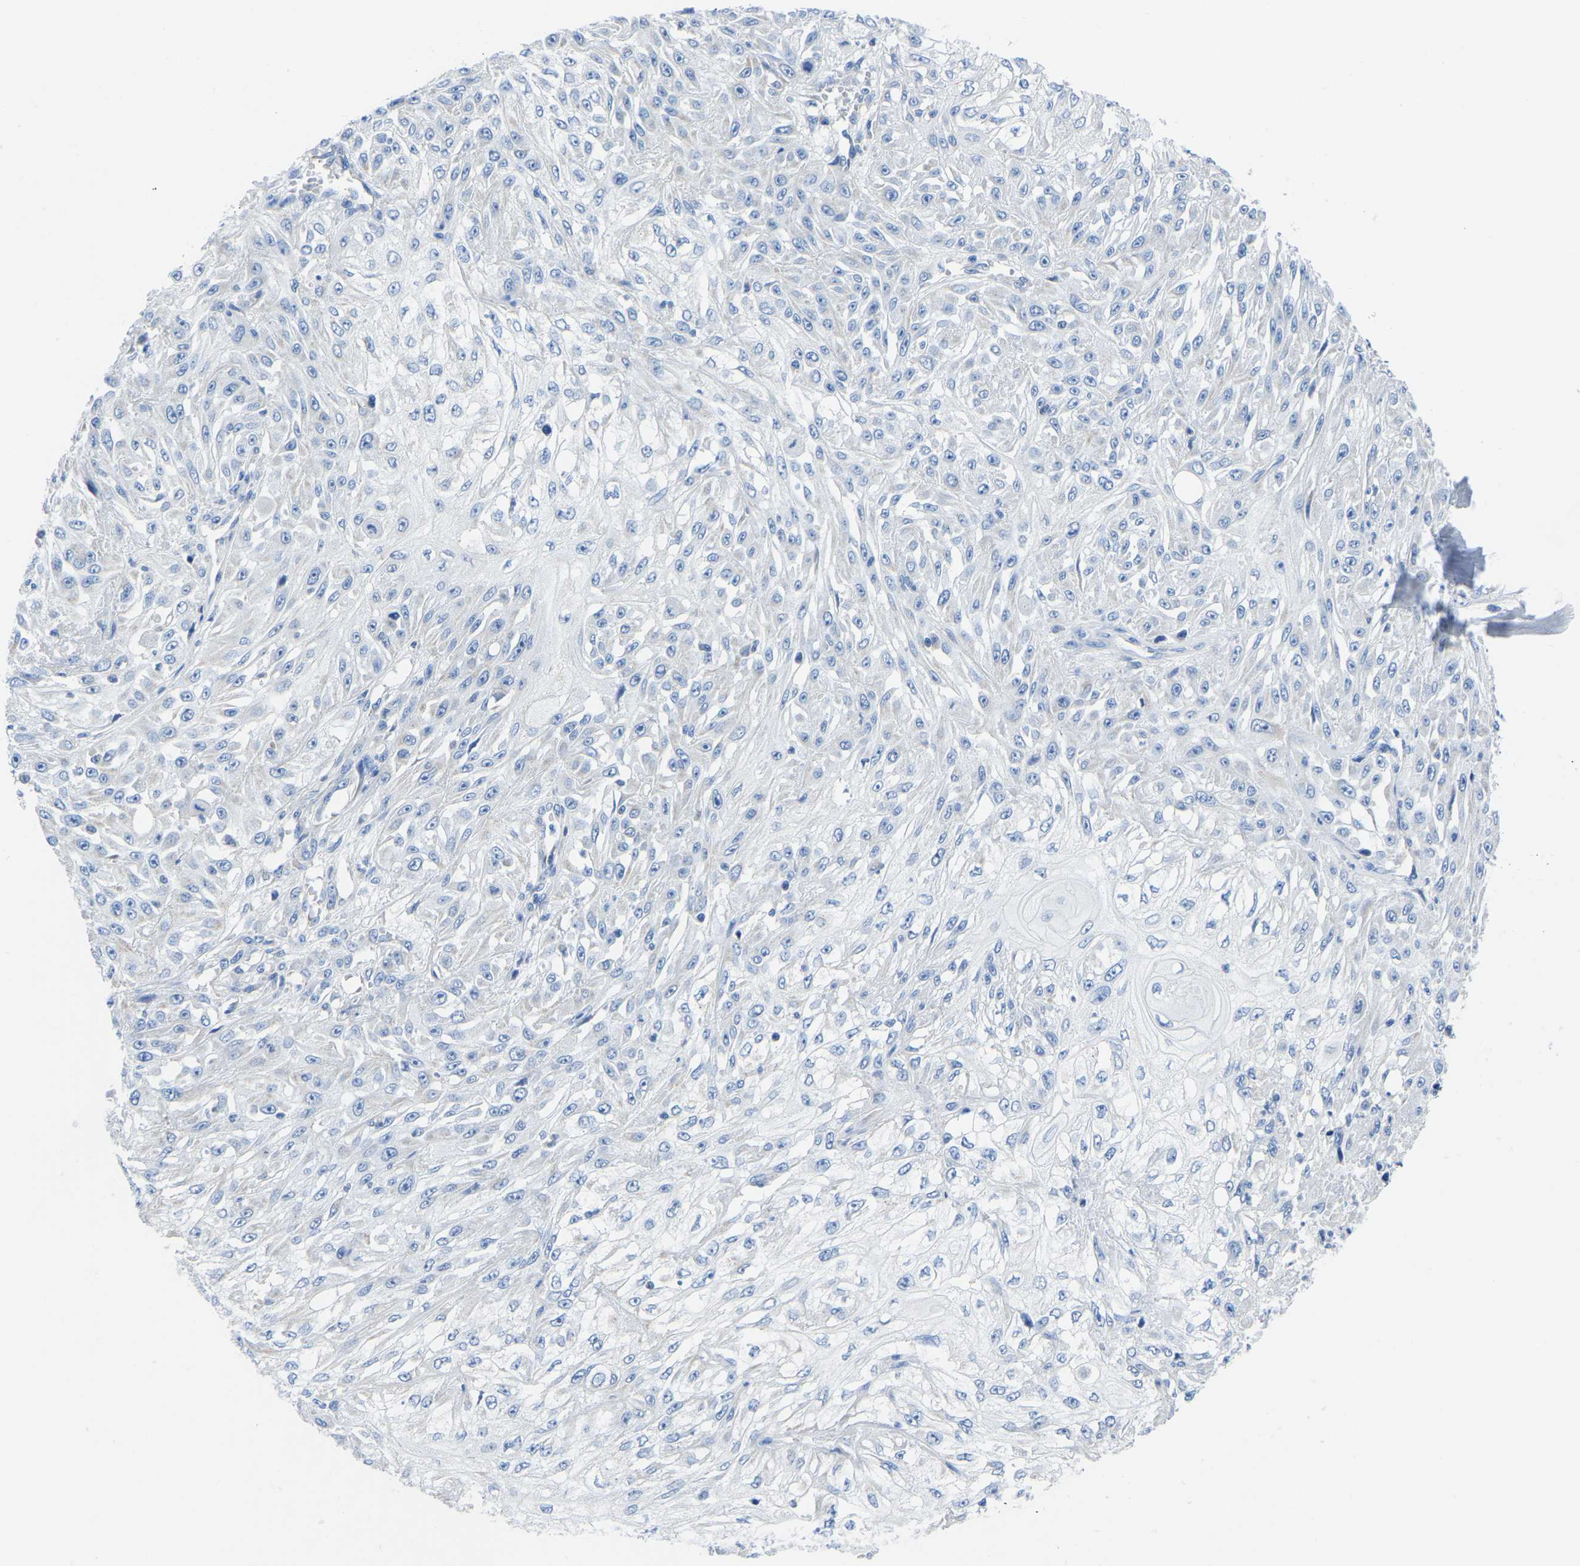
{"staining": {"intensity": "negative", "quantity": "none", "location": "none"}, "tissue": "skin cancer", "cell_type": "Tumor cells", "image_type": "cancer", "snomed": [{"axis": "morphology", "description": "Squamous cell carcinoma, NOS"}, {"axis": "morphology", "description": "Squamous cell carcinoma, metastatic, NOS"}, {"axis": "topography", "description": "Skin"}, {"axis": "topography", "description": "Lymph node"}], "caption": "Immunohistochemical staining of human metastatic squamous cell carcinoma (skin) demonstrates no significant expression in tumor cells.", "gene": "ETFA", "patient": {"sex": "male", "age": 75}}